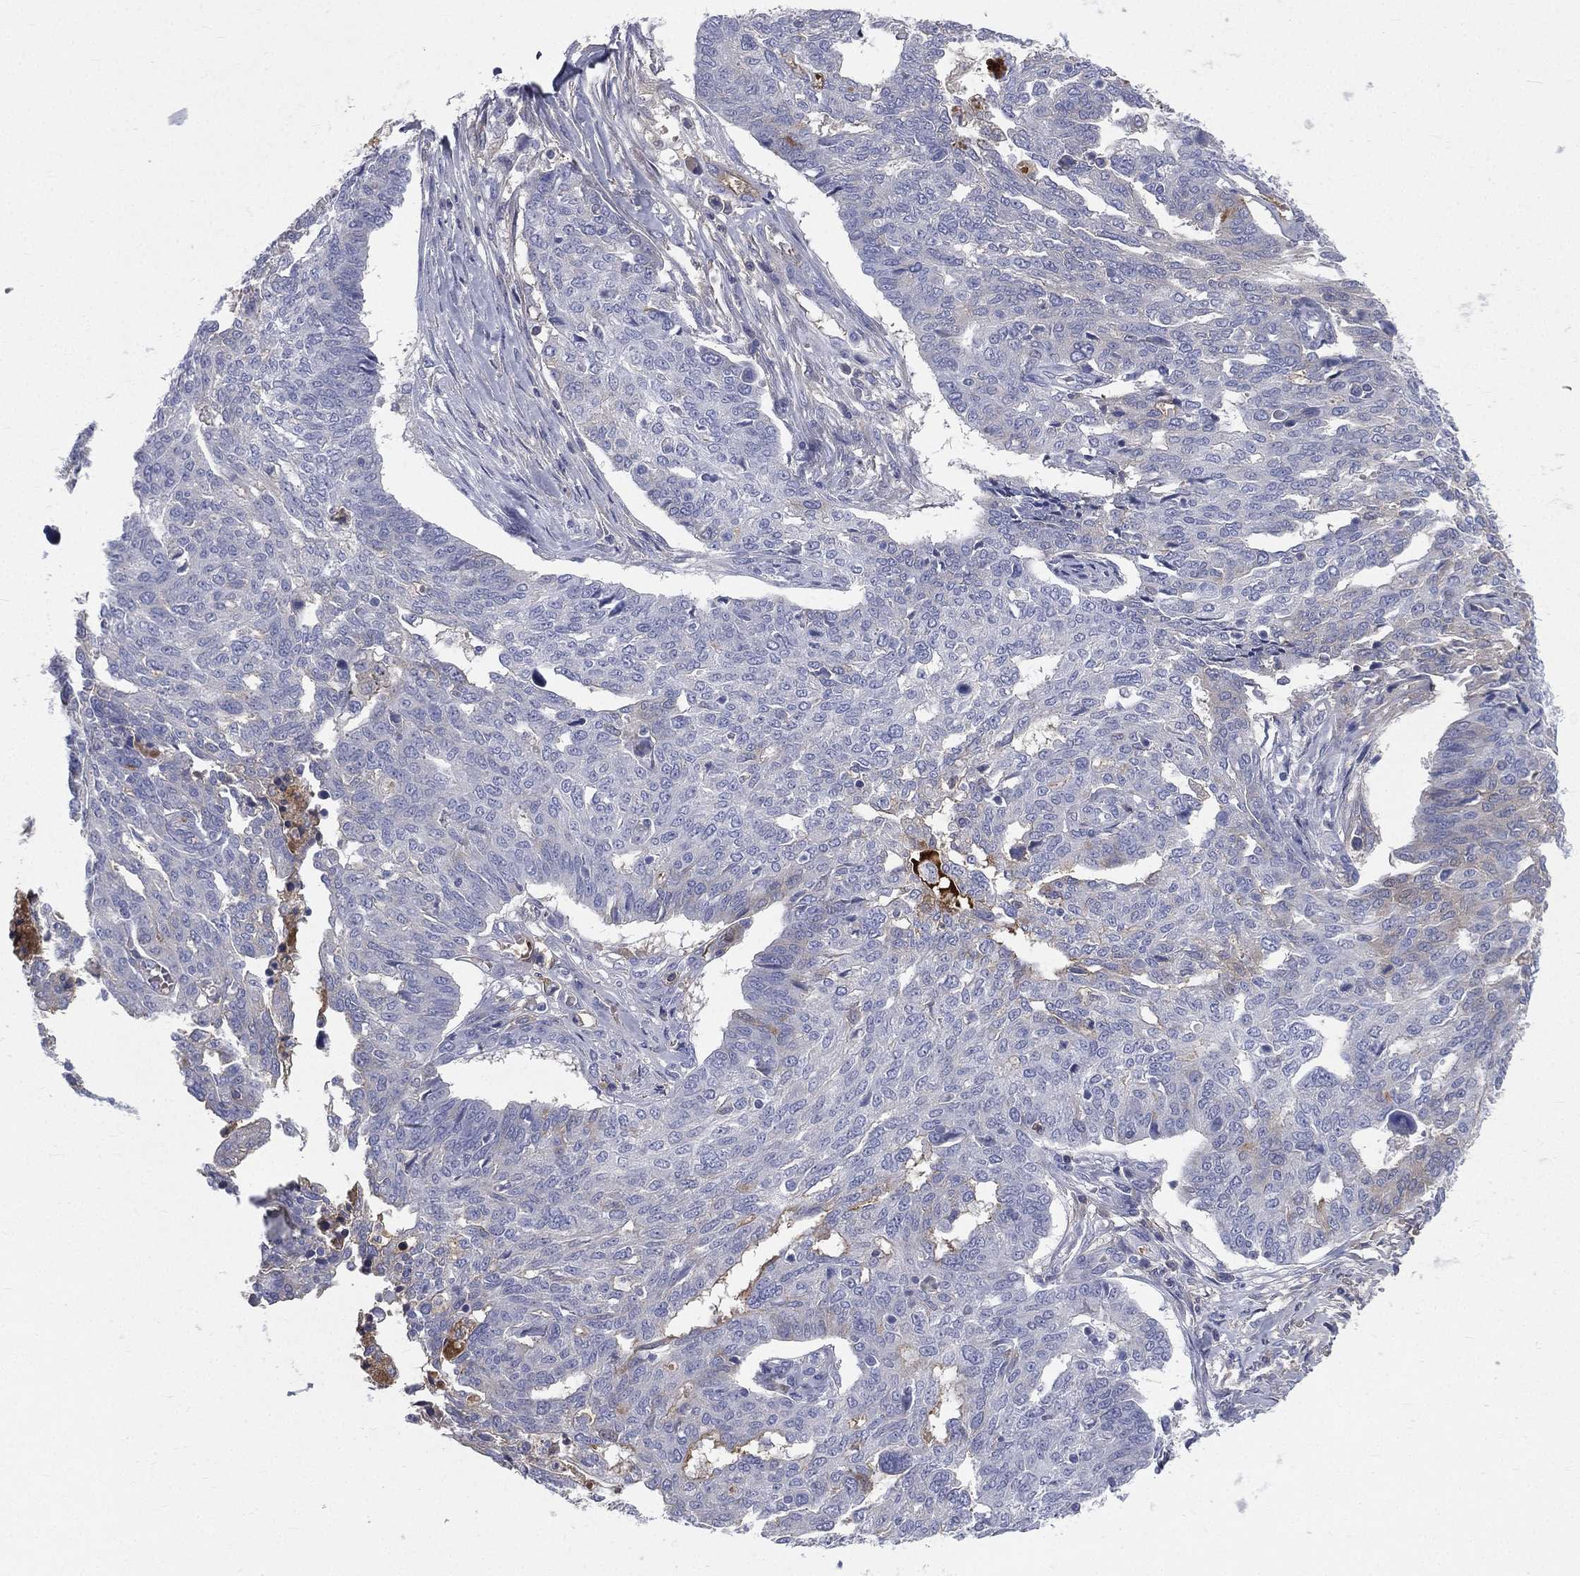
{"staining": {"intensity": "negative", "quantity": "none", "location": "none"}, "tissue": "ovarian cancer", "cell_type": "Tumor cells", "image_type": "cancer", "snomed": [{"axis": "morphology", "description": "Cystadenocarcinoma, serous, NOS"}, {"axis": "topography", "description": "Ovary"}], "caption": "Micrograph shows no protein staining in tumor cells of ovarian serous cystadenocarcinoma tissue.", "gene": "HP", "patient": {"sex": "female", "age": 67}}